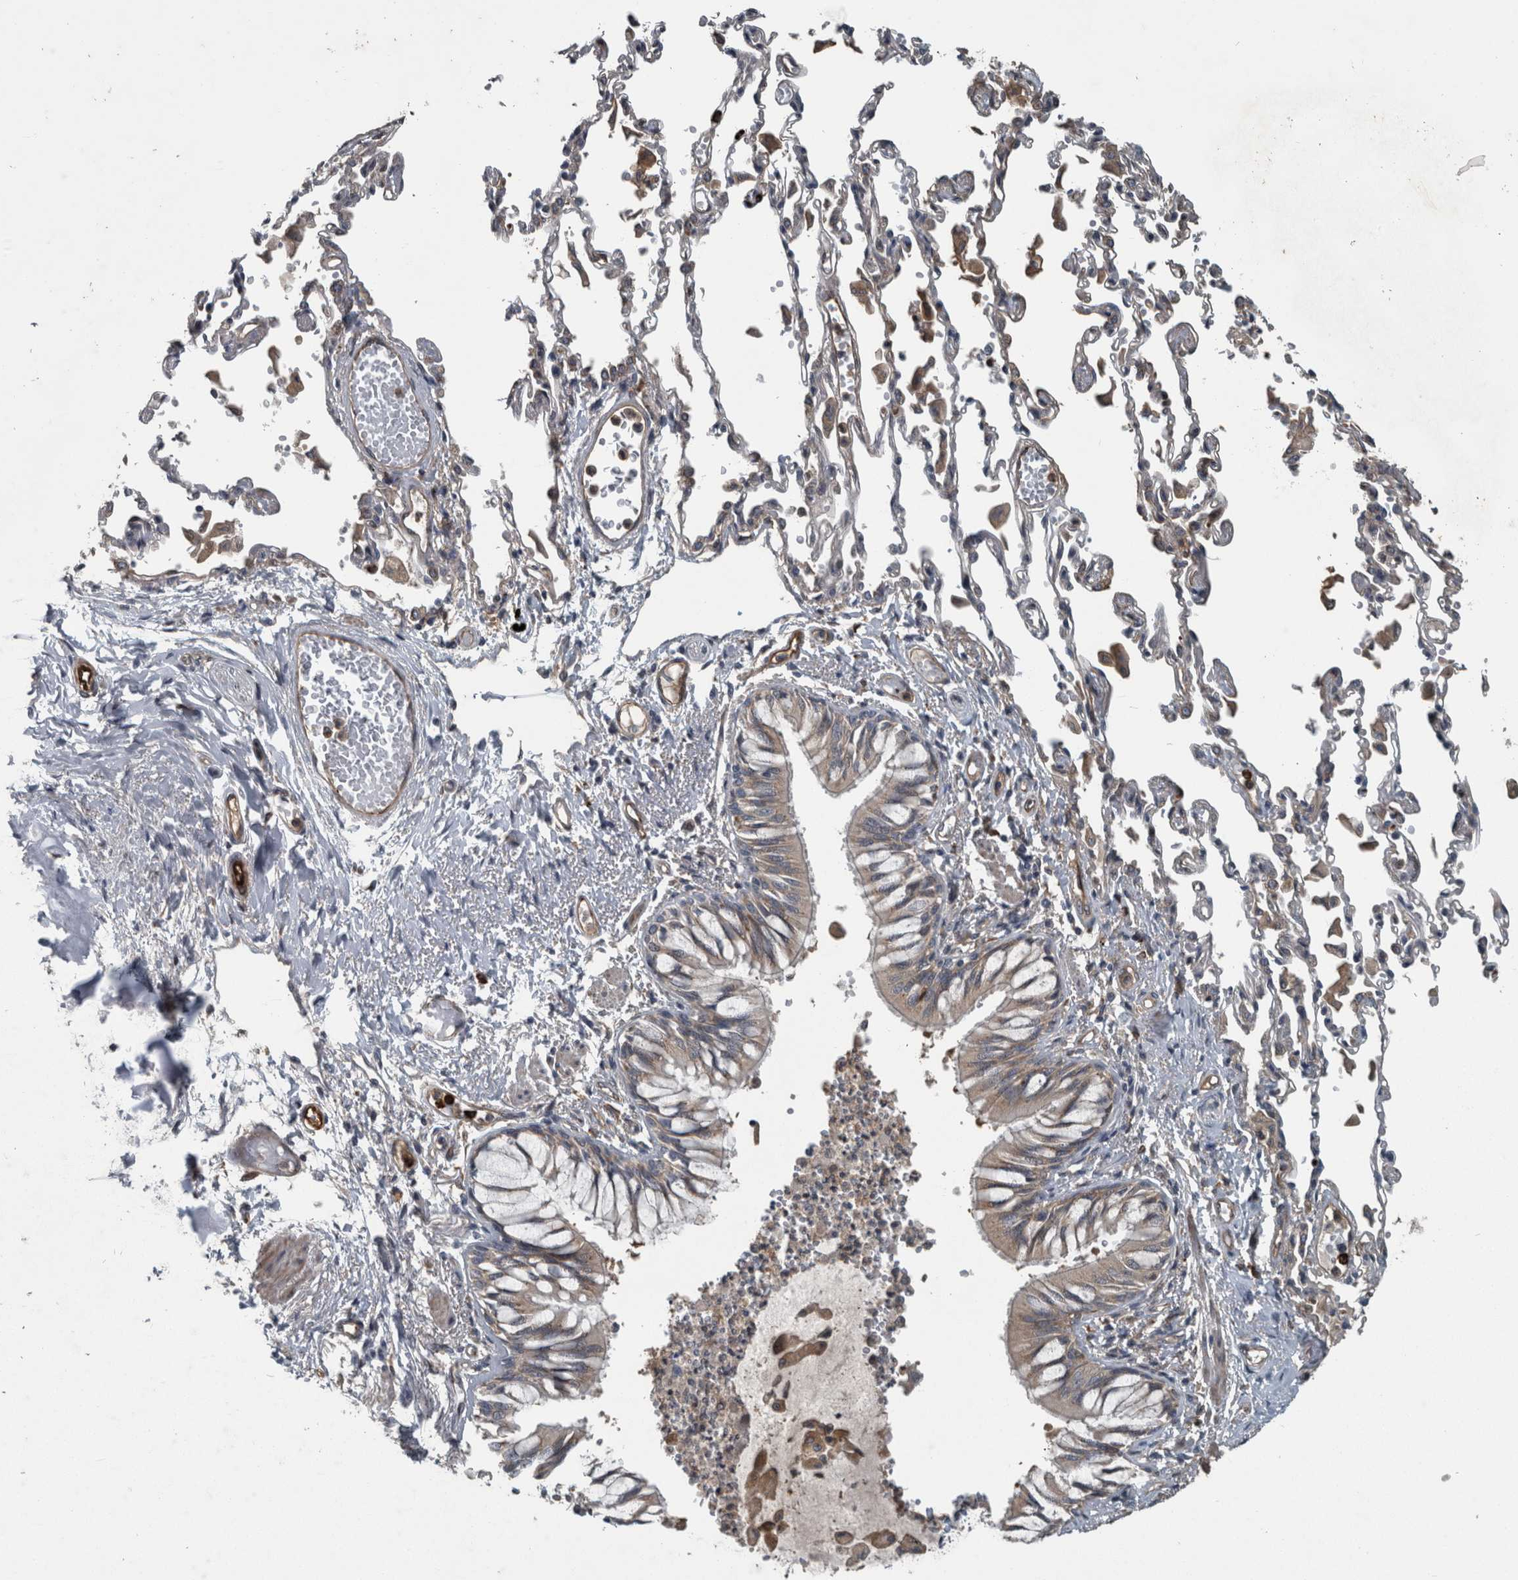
{"staining": {"intensity": "moderate", "quantity": ">75%", "location": "cytoplasmic/membranous"}, "tissue": "bronchus", "cell_type": "Respiratory epithelial cells", "image_type": "normal", "snomed": [{"axis": "morphology", "description": "Normal tissue, NOS"}, {"axis": "topography", "description": "Cartilage tissue"}, {"axis": "topography", "description": "Bronchus"}, {"axis": "topography", "description": "Lung"}], "caption": "Bronchus stained with DAB (3,3'-diaminobenzidine) immunohistochemistry (IHC) shows medium levels of moderate cytoplasmic/membranous staining in about >75% of respiratory epithelial cells.", "gene": "EXOC8", "patient": {"sex": "female", "age": 49}}